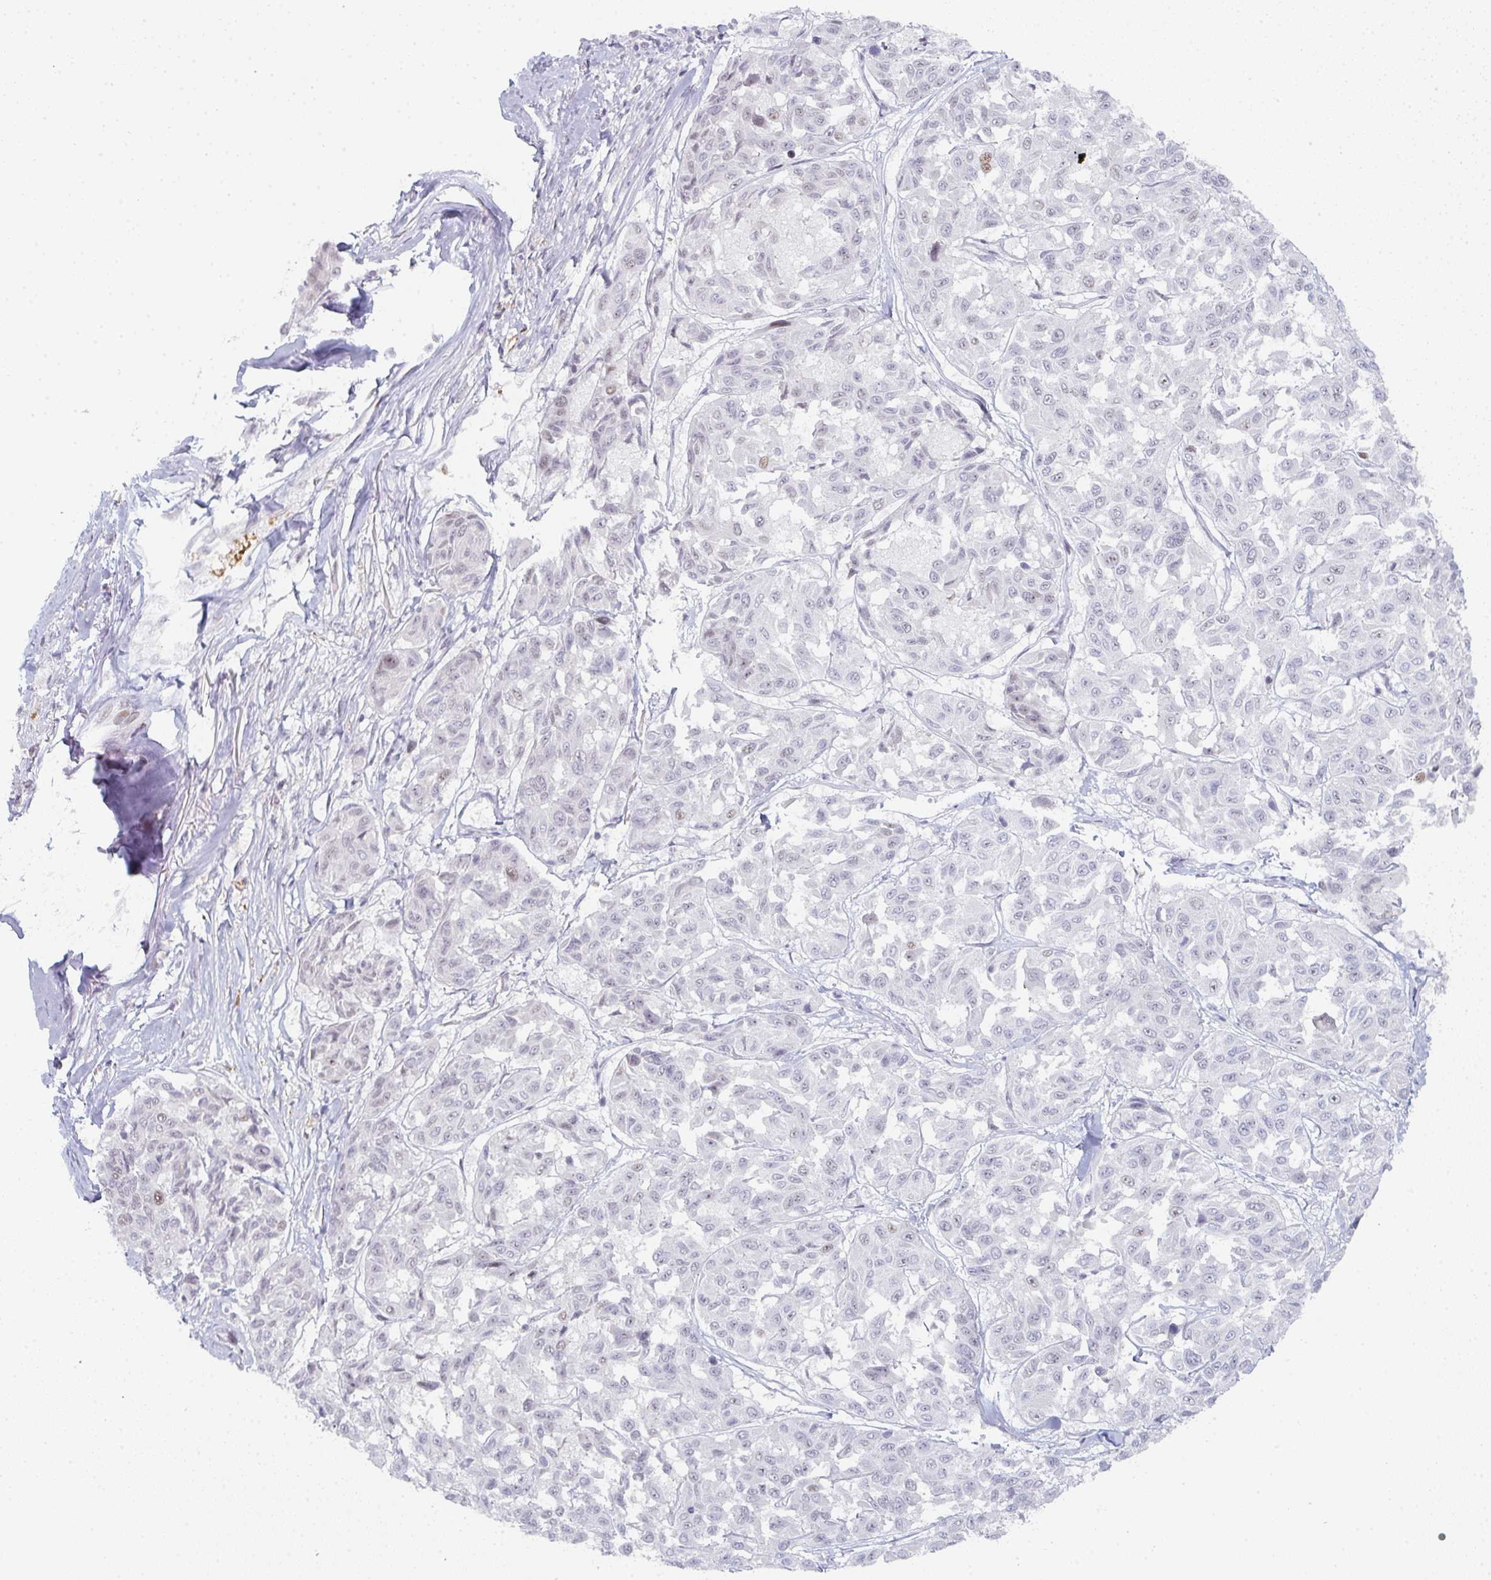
{"staining": {"intensity": "negative", "quantity": "none", "location": "none"}, "tissue": "melanoma", "cell_type": "Tumor cells", "image_type": "cancer", "snomed": [{"axis": "morphology", "description": "Malignant melanoma, NOS"}, {"axis": "topography", "description": "Skin"}], "caption": "IHC histopathology image of neoplastic tissue: human malignant melanoma stained with DAB (3,3'-diaminobenzidine) displays no significant protein staining in tumor cells.", "gene": "LIN54", "patient": {"sex": "female", "age": 66}}